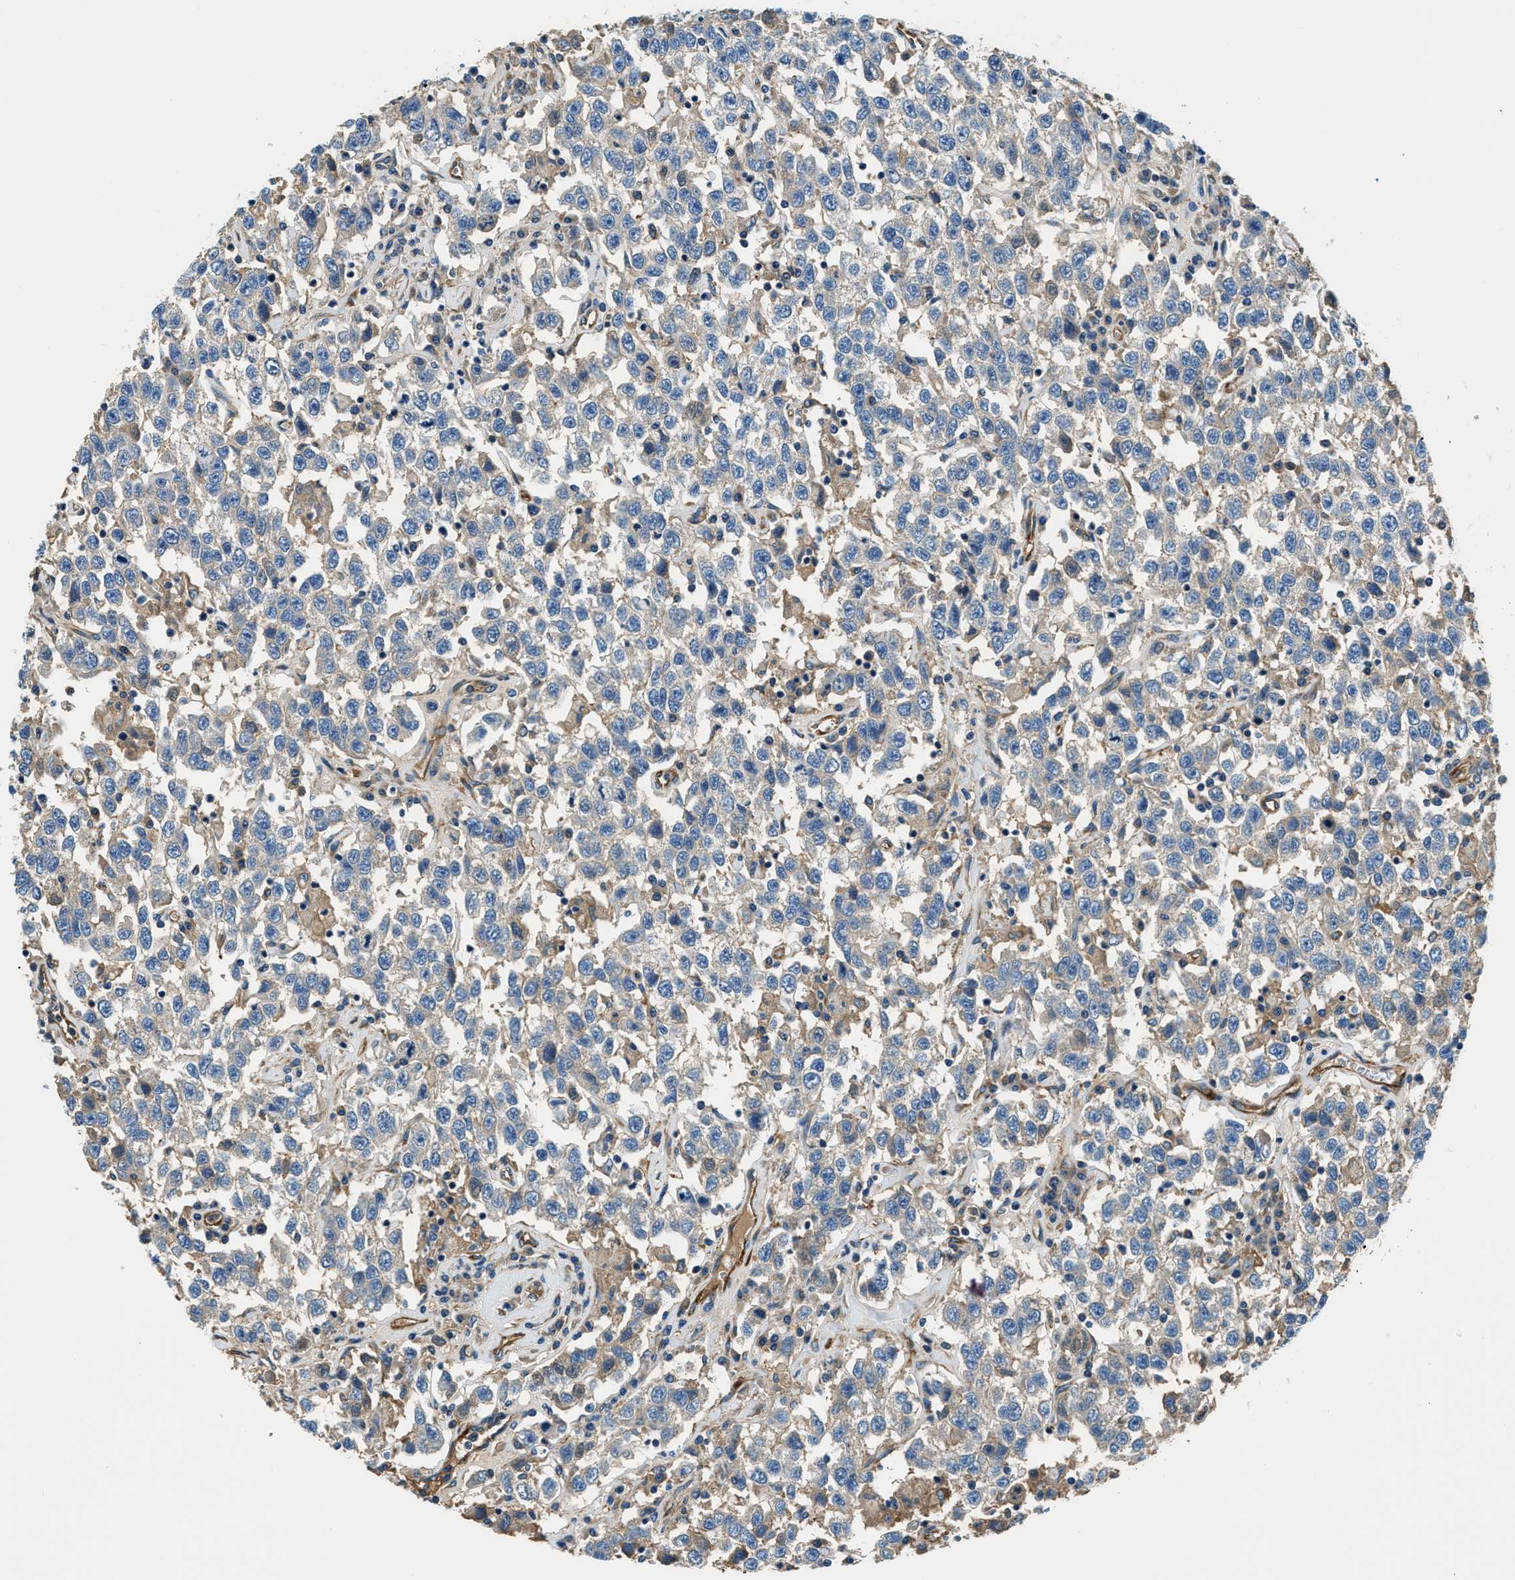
{"staining": {"intensity": "negative", "quantity": "none", "location": "none"}, "tissue": "testis cancer", "cell_type": "Tumor cells", "image_type": "cancer", "snomed": [{"axis": "morphology", "description": "Seminoma, NOS"}, {"axis": "topography", "description": "Testis"}], "caption": "Tumor cells show no significant protein staining in testis cancer (seminoma).", "gene": "EEA1", "patient": {"sex": "male", "age": 41}}